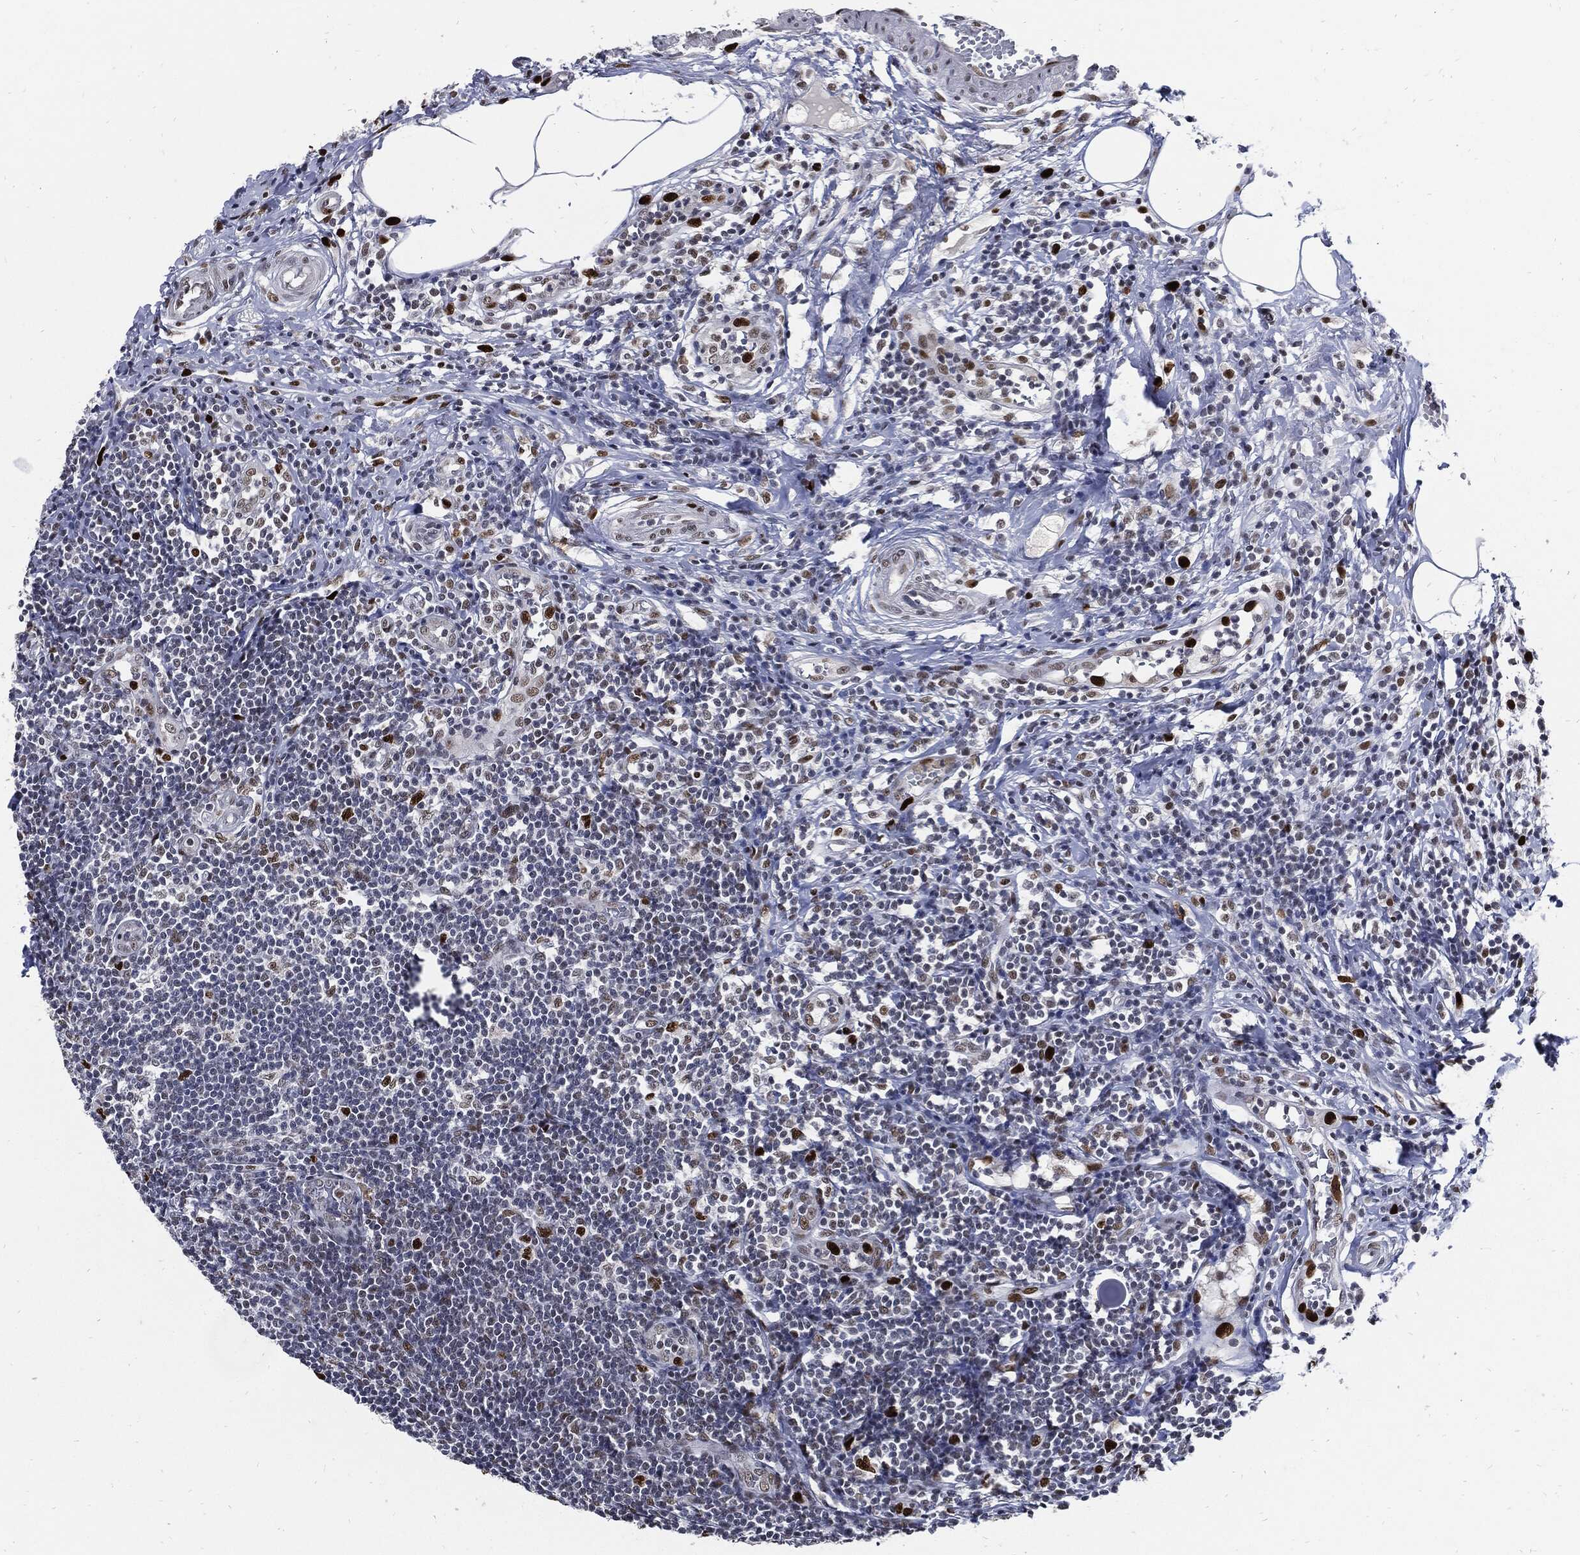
{"staining": {"intensity": "strong", "quantity": "<25%", "location": "nuclear"}, "tissue": "appendix", "cell_type": "Glandular cells", "image_type": "normal", "snomed": [{"axis": "morphology", "description": "Normal tissue, NOS"}, {"axis": "morphology", "description": "Inflammation, NOS"}, {"axis": "topography", "description": "Appendix"}], "caption": "A micrograph of appendix stained for a protein exhibits strong nuclear brown staining in glandular cells.", "gene": "NBN", "patient": {"sex": "male", "age": 16}}